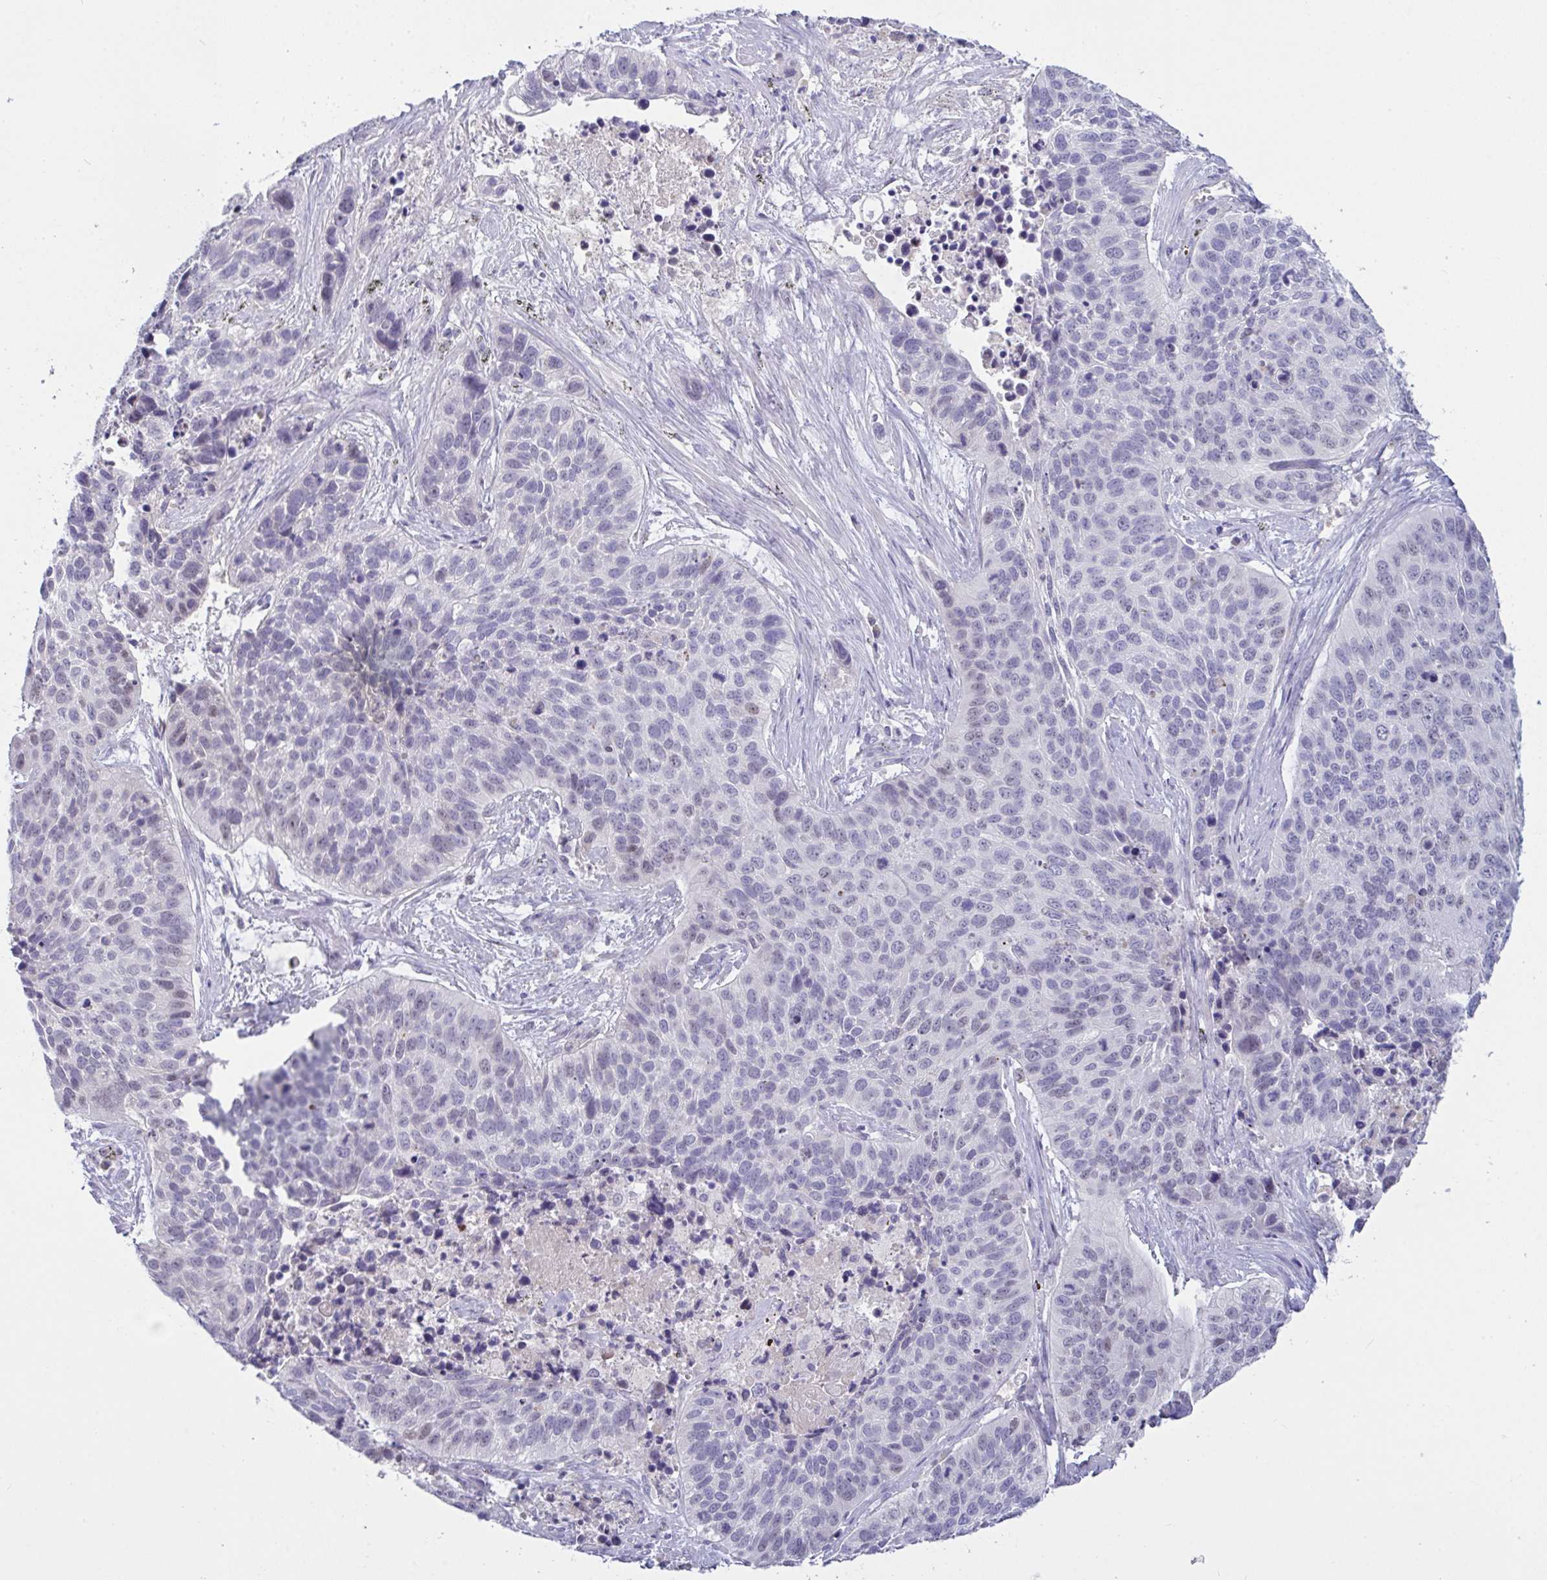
{"staining": {"intensity": "negative", "quantity": "none", "location": "none"}, "tissue": "lung cancer", "cell_type": "Tumor cells", "image_type": "cancer", "snomed": [{"axis": "morphology", "description": "Squamous cell carcinoma, NOS"}, {"axis": "topography", "description": "Lung"}], "caption": "Squamous cell carcinoma (lung) was stained to show a protein in brown. There is no significant staining in tumor cells.", "gene": "MYC", "patient": {"sex": "male", "age": 62}}